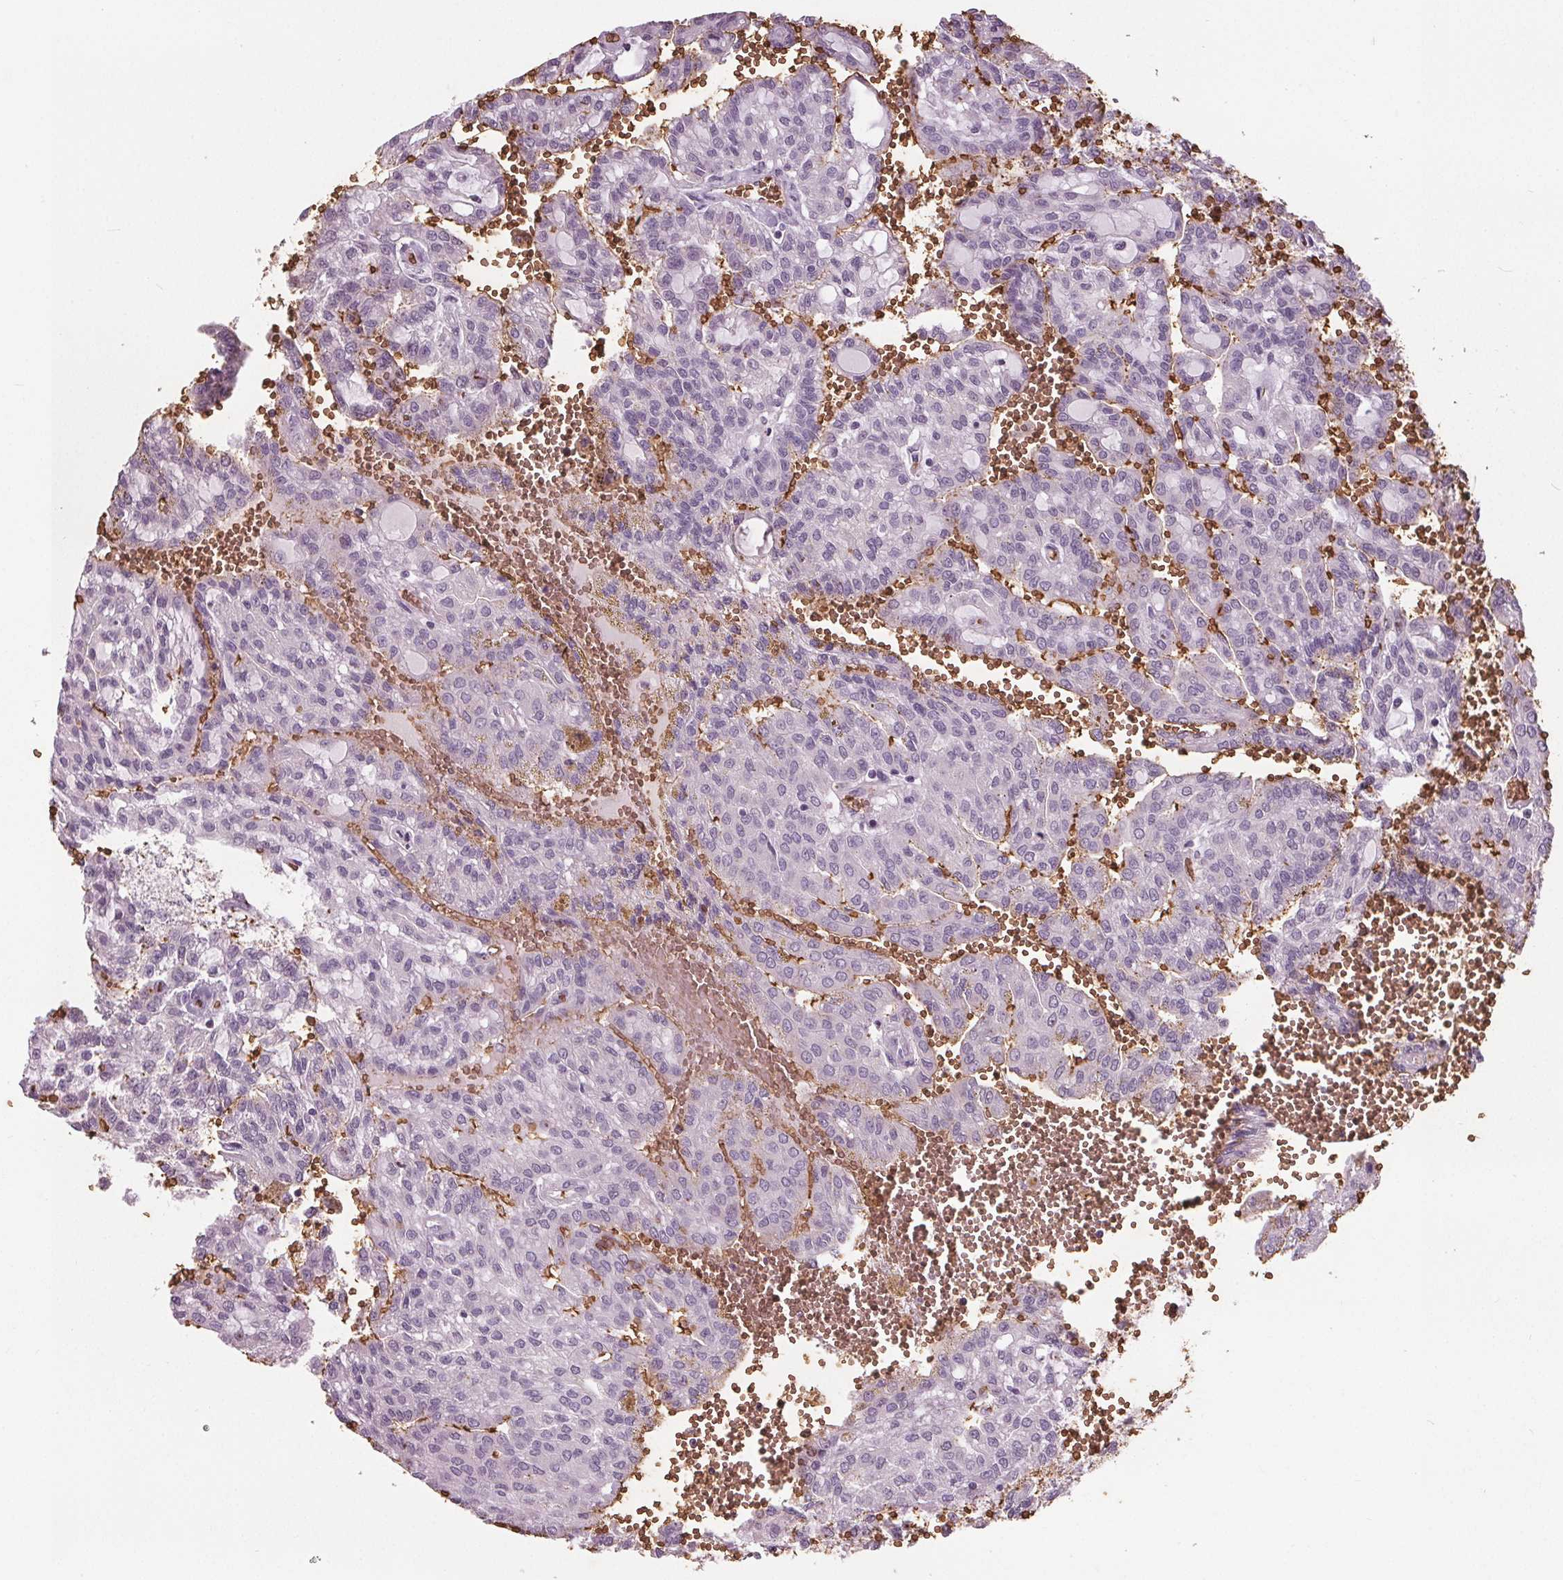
{"staining": {"intensity": "negative", "quantity": "none", "location": "none"}, "tissue": "renal cancer", "cell_type": "Tumor cells", "image_type": "cancer", "snomed": [{"axis": "morphology", "description": "Adenocarcinoma, NOS"}, {"axis": "topography", "description": "Kidney"}], "caption": "This is an immunohistochemistry histopathology image of renal cancer (adenocarcinoma). There is no staining in tumor cells.", "gene": "SLC4A1", "patient": {"sex": "male", "age": 63}}